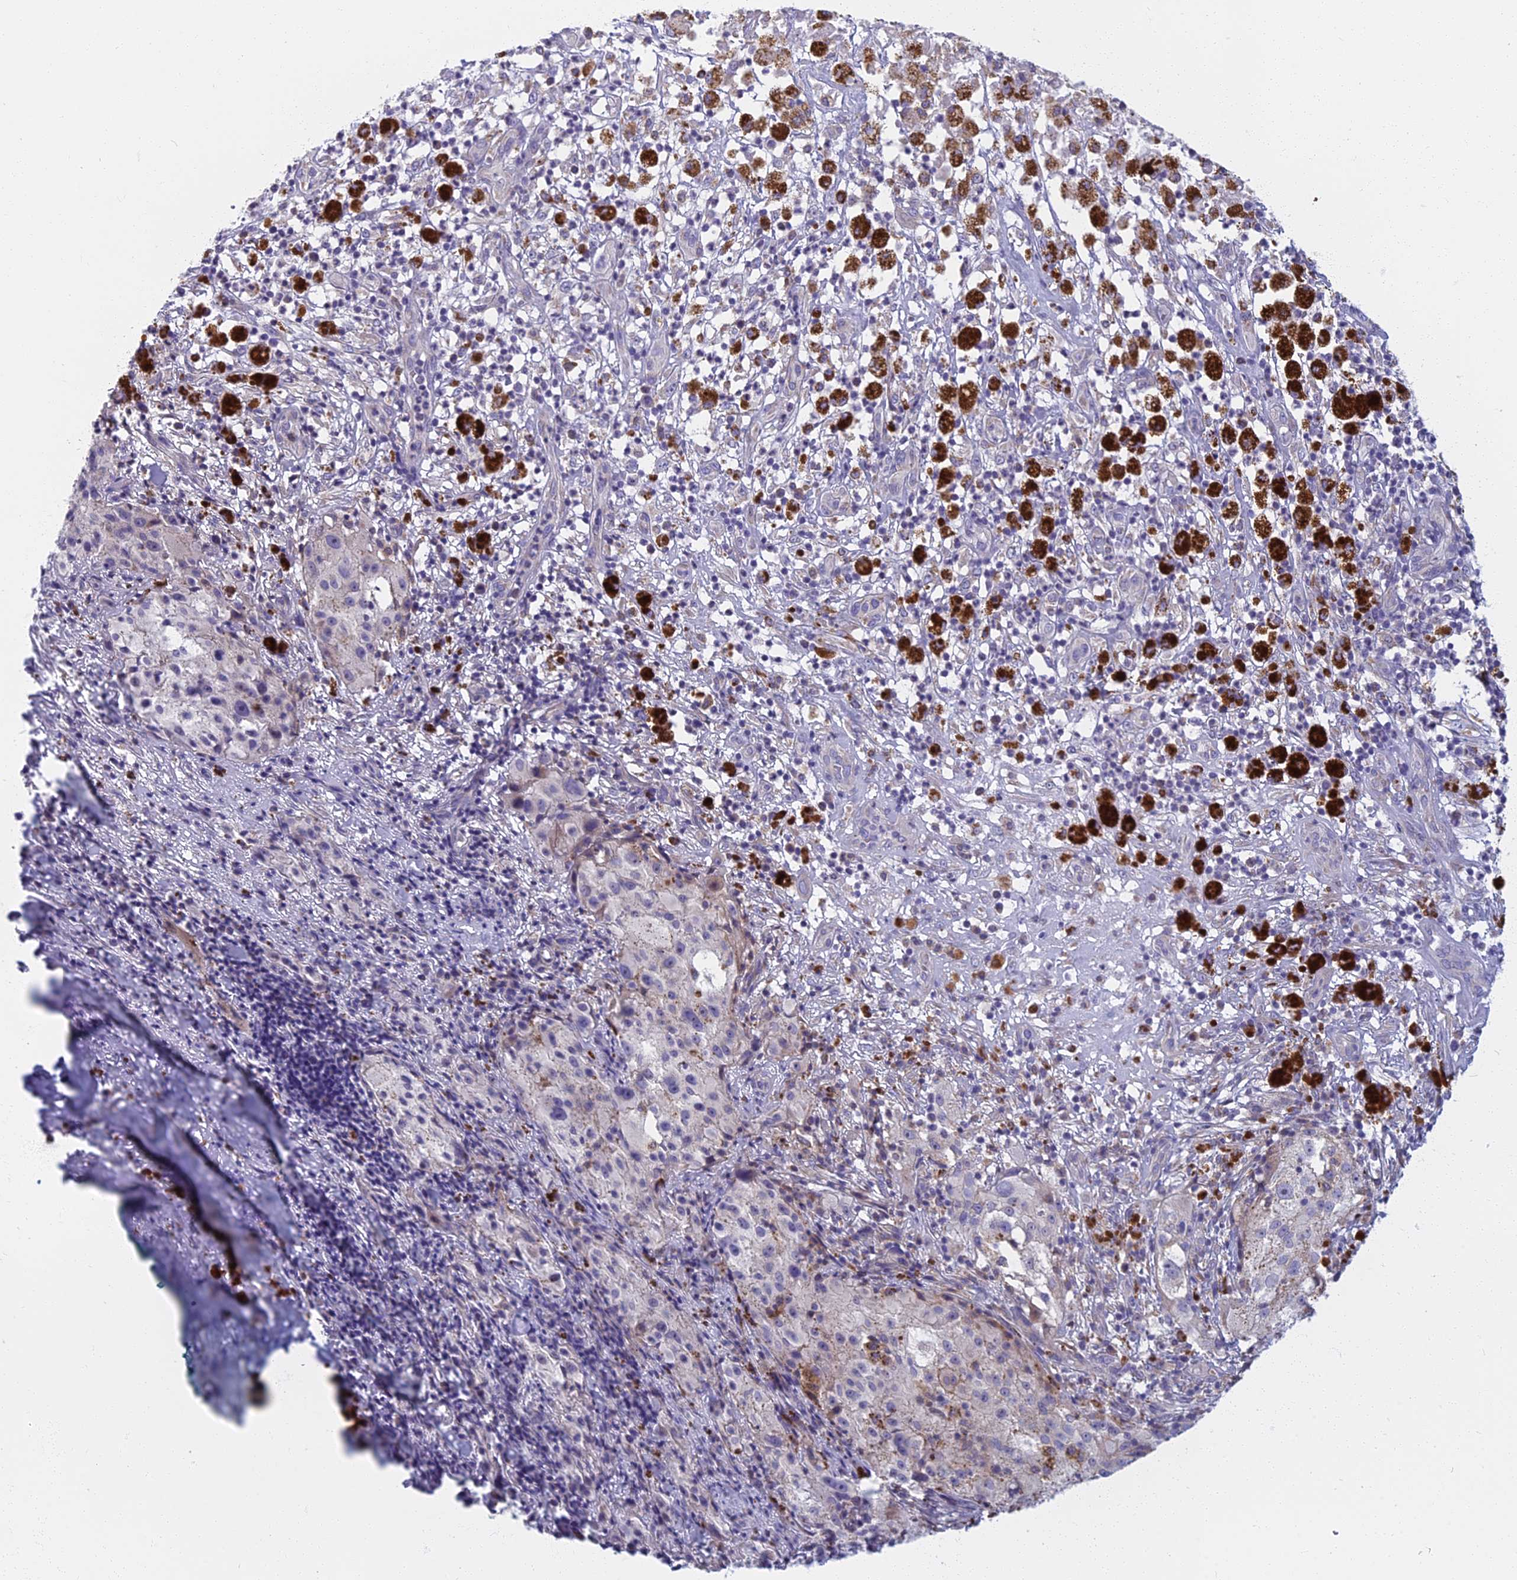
{"staining": {"intensity": "negative", "quantity": "none", "location": "none"}, "tissue": "melanoma", "cell_type": "Tumor cells", "image_type": "cancer", "snomed": [{"axis": "morphology", "description": "Necrosis, NOS"}, {"axis": "morphology", "description": "Malignant melanoma, NOS"}, {"axis": "topography", "description": "Skin"}], "caption": "This is an immunohistochemistry histopathology image of malignant melanoma. There is no positivity in tumor cells.", "gene": "DDX51", "patient": {"sex": "female", "age": 87}}